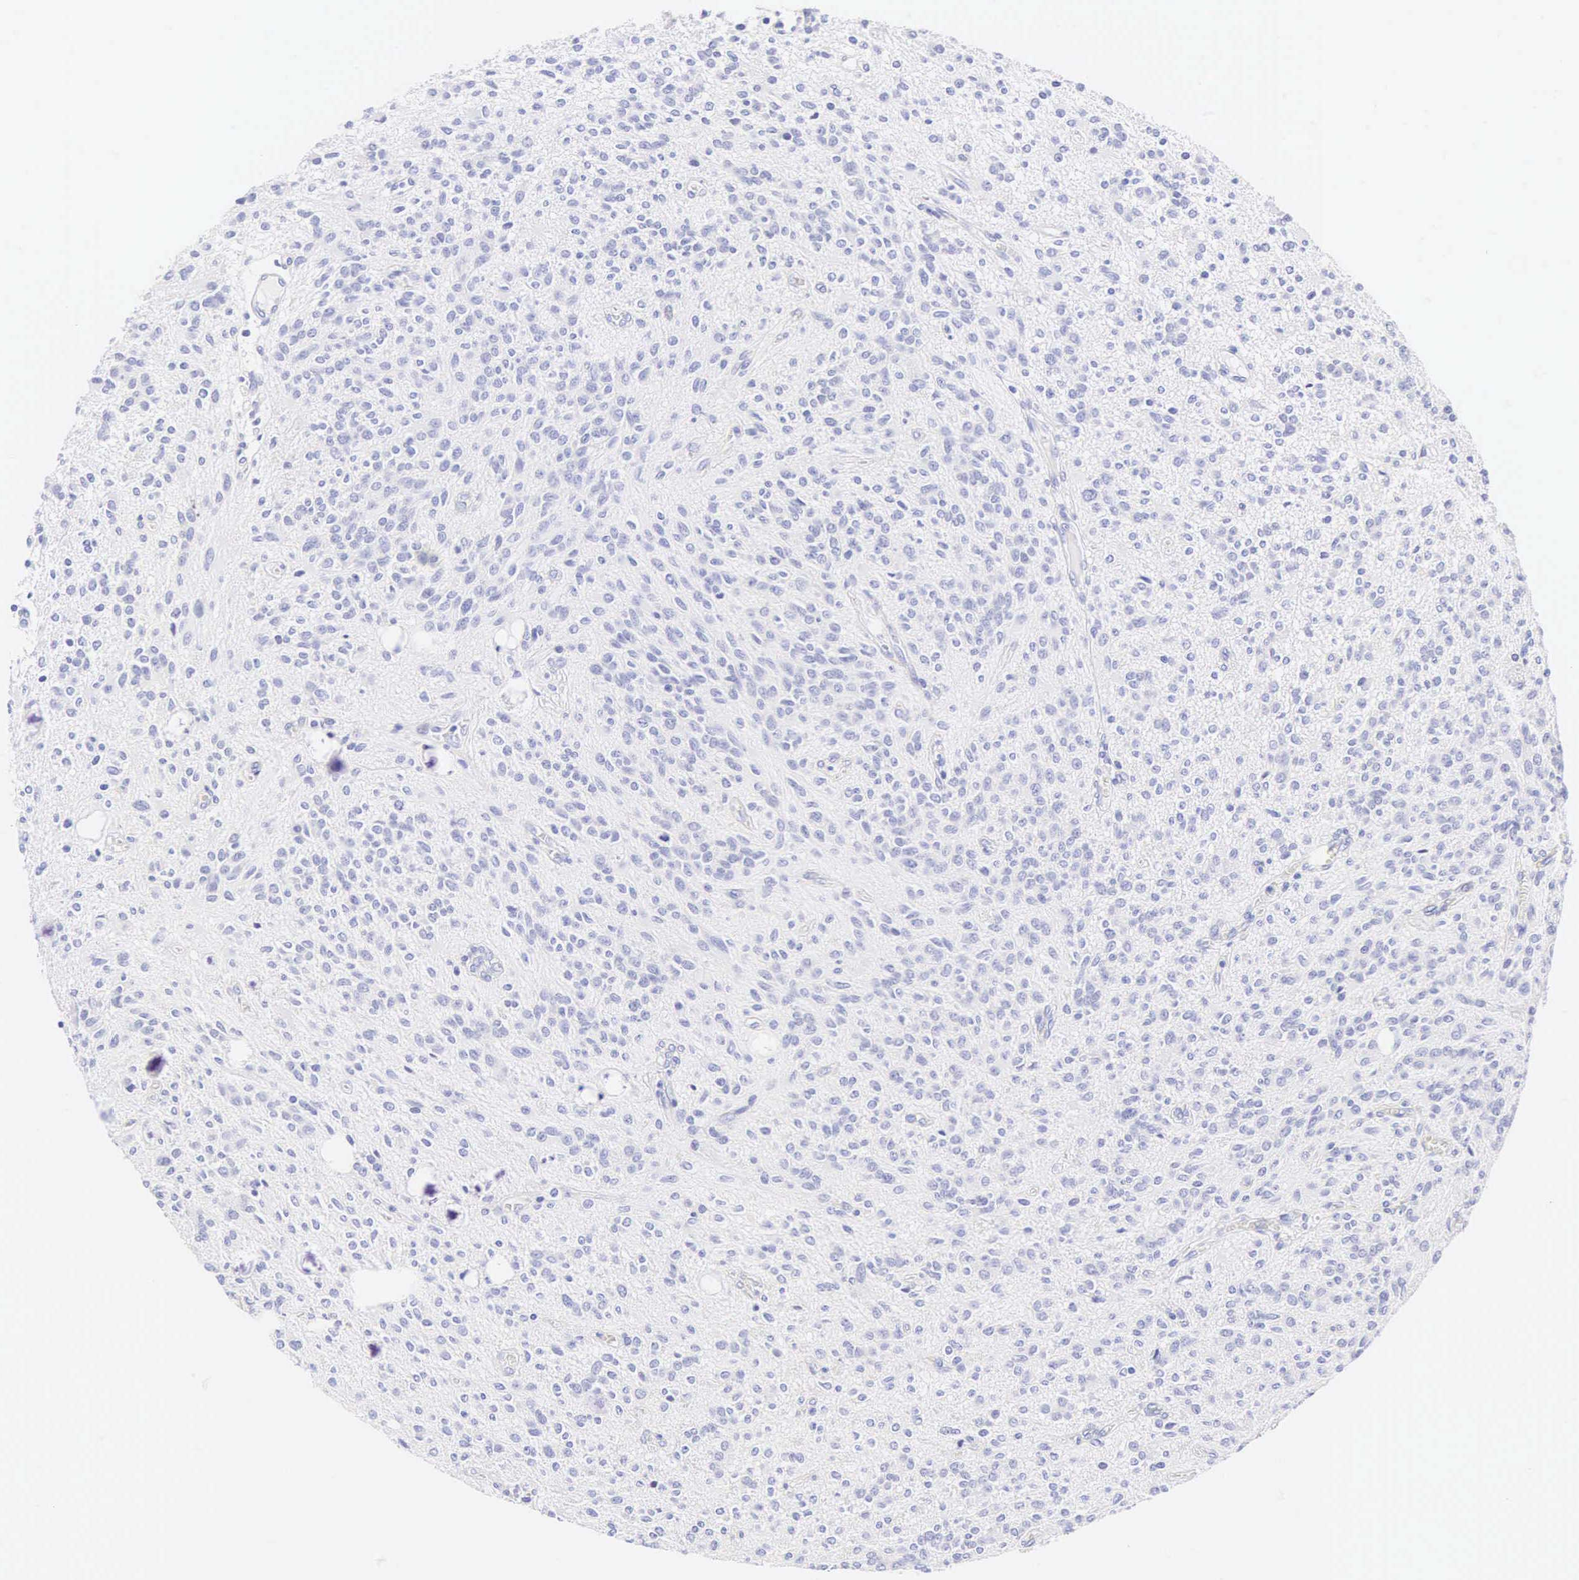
{"staining": {"intensity": "negative", "quantity": "none", "location": "none"}, "tissue": "glioma", "cell_type": "Tumor cells", "image_type": "cancer", "snomed": [{"axis": "morphology", "description": "Glioma, malignant, Low grade"}, {"axis": "topography", "description": "Brain"}], "caption": "DAB immunohistochemical staining of glioma exhibits no significant expression in tumor cells.", "gene": "CALD1", "patient": {"sex": "female", "age": 15}}